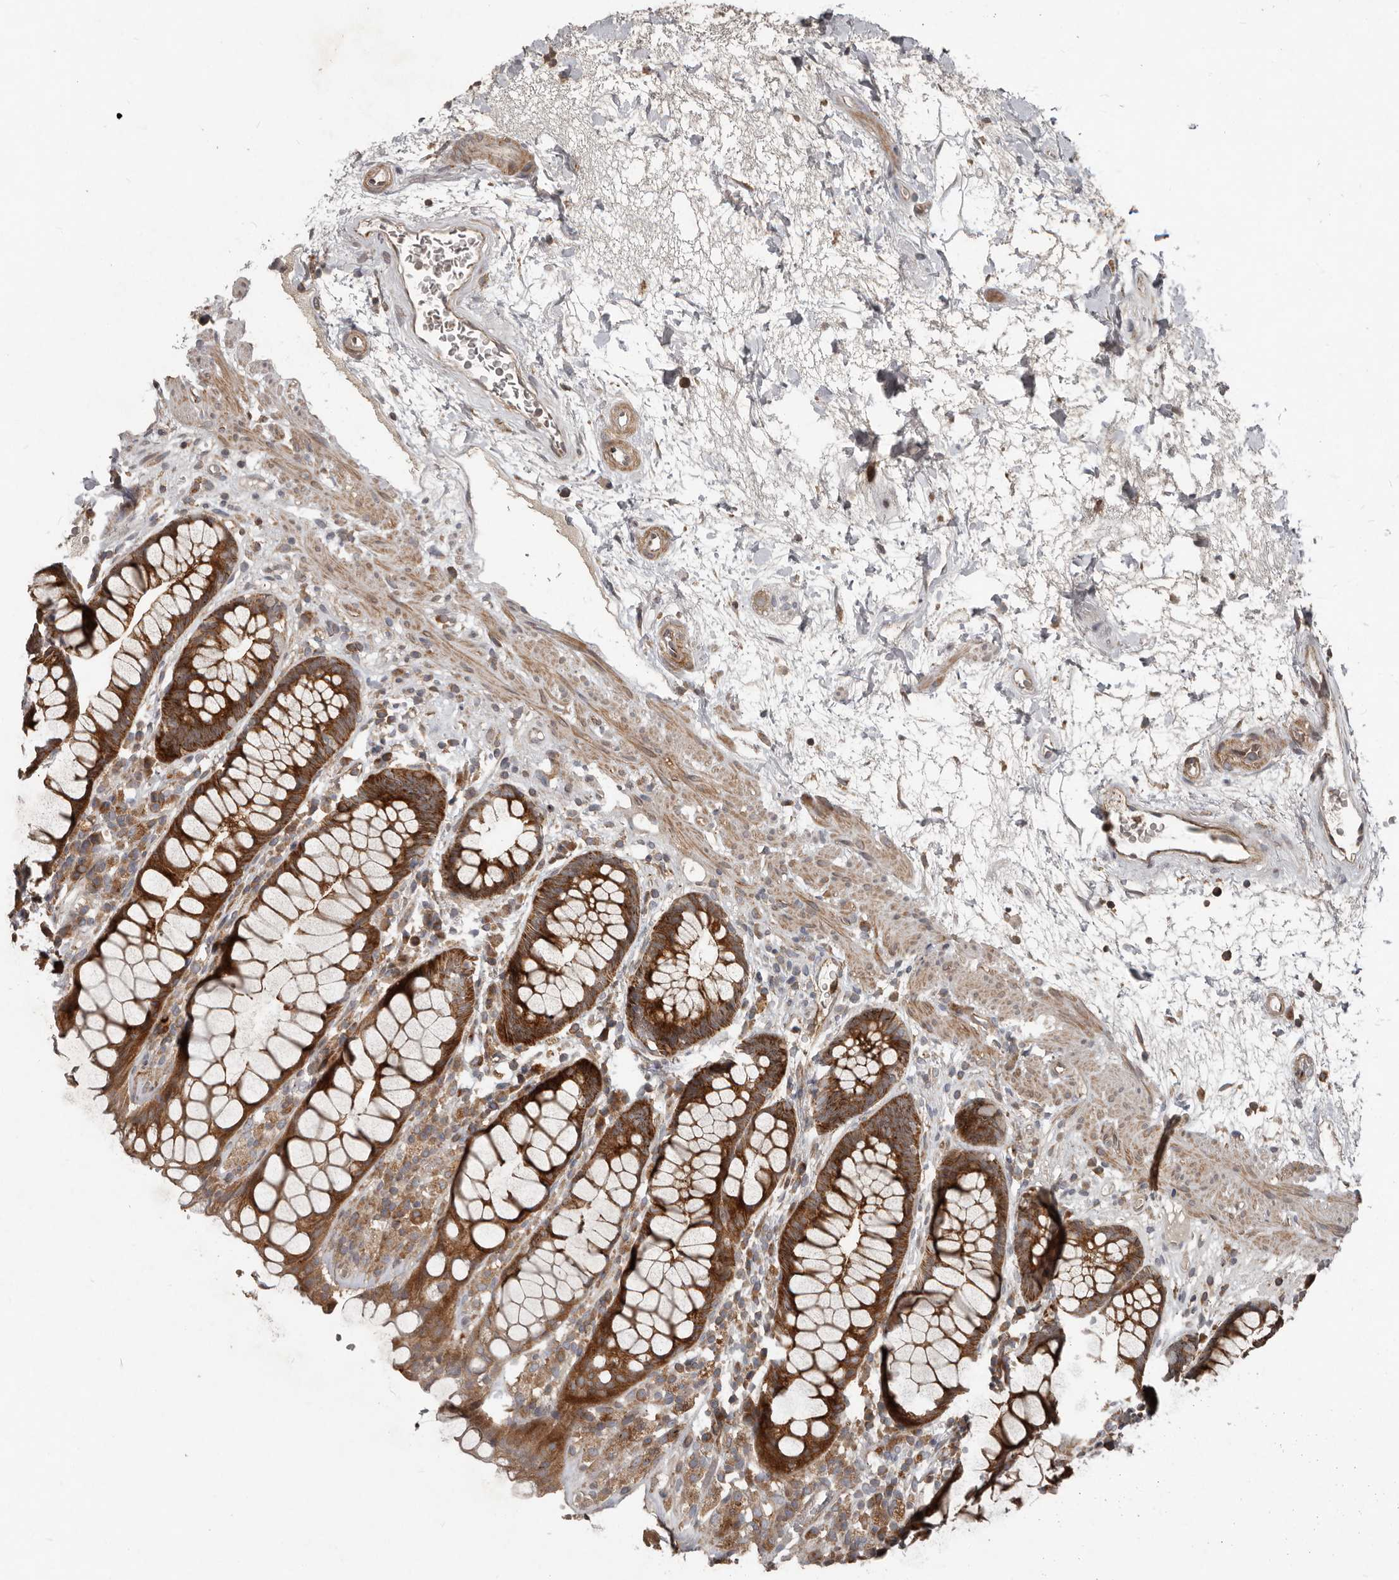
{"staining": {"intensity": "strong", "quantity": ">75%", "location": "cytoplasmic/membranous"}, "tissue": "rectum", "cell_type": "Glandular cells", "image_type": "normal", "snomed": [{"axis": "morphology", "description": "Normal tissue, NOS"}, {"axis": "topography", "description": "Rectum"}], "caption": "Protein staining shows strong cytoplasmic/membranous expression in approximately >75% of glandular cells in normal rectum. The staining was performed using DAB to visualize the protein expression in brown, while the nuclei were stained in blue with hematoxylin (Magnification: 20x).", "gene": "FBXO31", "patient": {"sex": "male", "age": 64}}